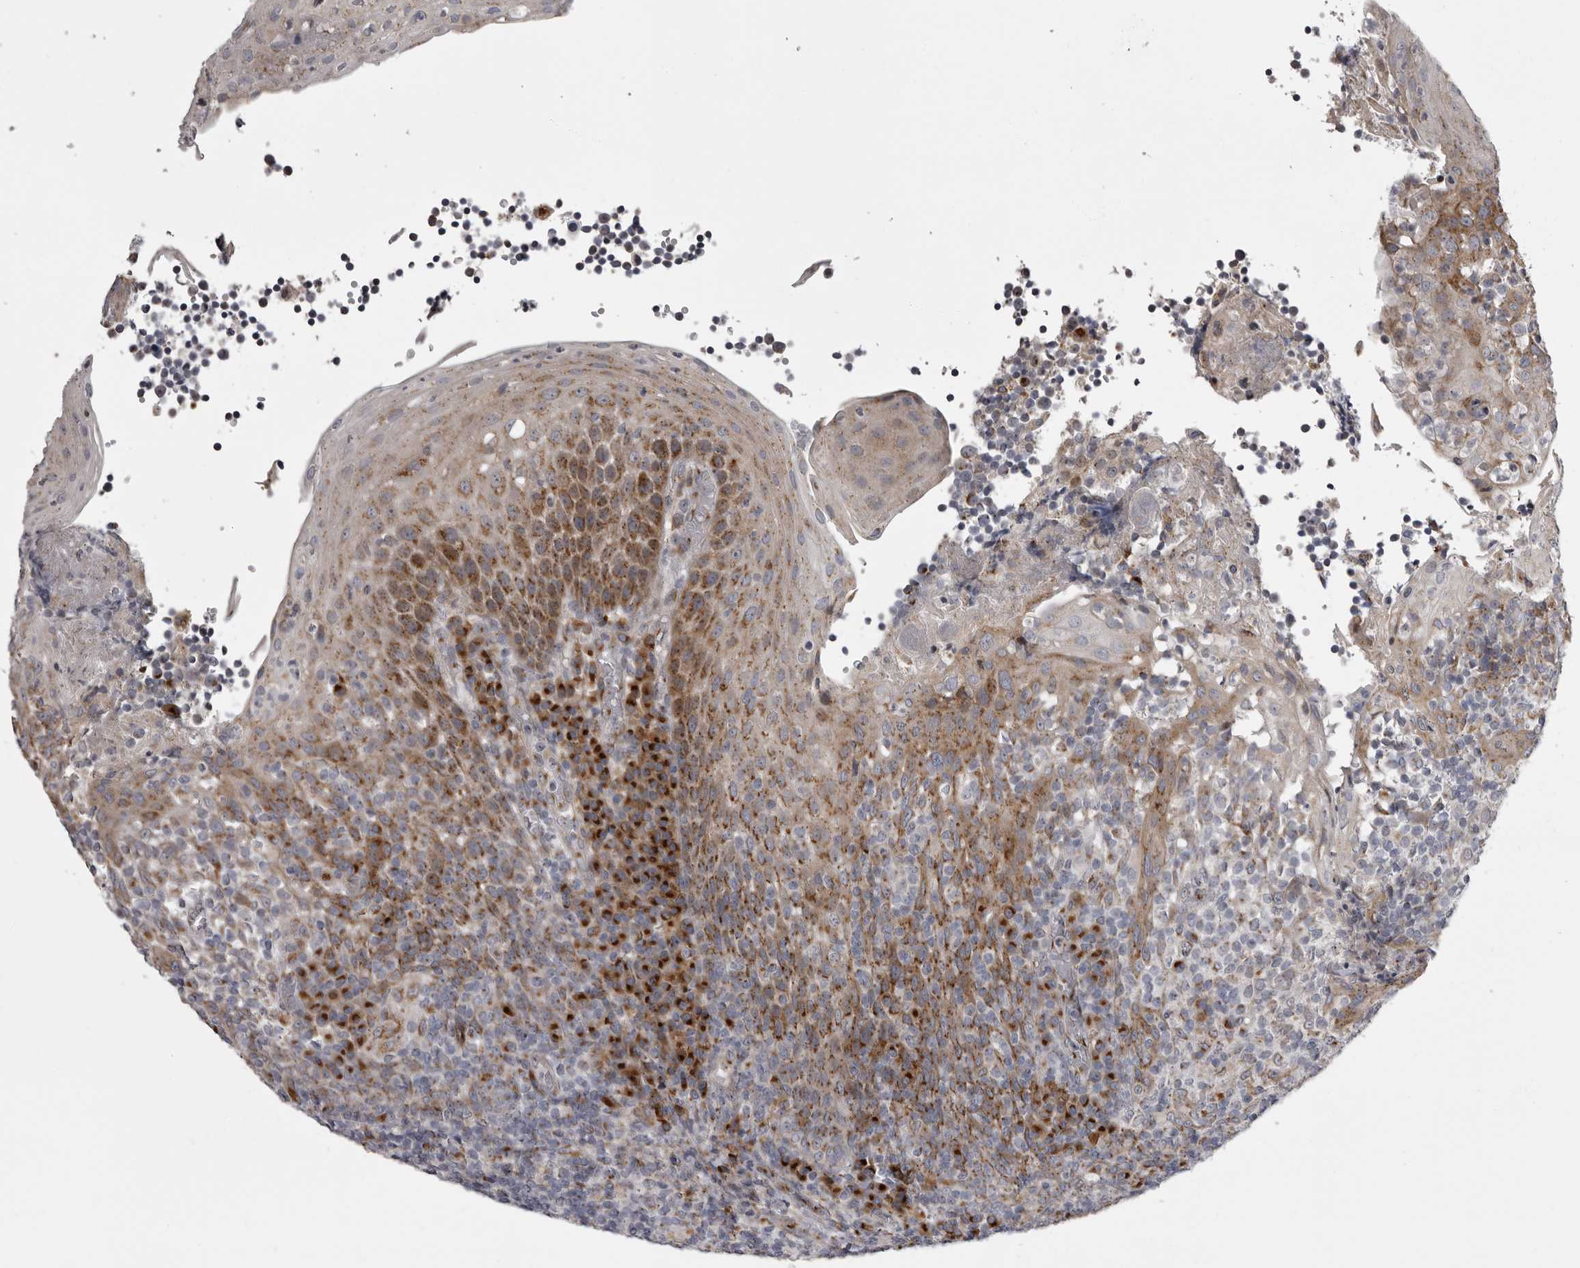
{"staining": {"intensity": "weak", "quantity": "25%-75%", "location": "cytoplasmic/membranous"}, "tissue": "tonsil", "cell_type": "Germinal center cells", "image_type": "normal", "snomed": [{"axis": "morphology", "description": "Normal tissue, NOS"}, {"axis": "topography", "description": "Tonsil"}], "caption": "A micrograph of tonsil stained for a protein reveals weak cytoplasmic/membranous brown staining in germinal center cells. The staining is performed using DAB (3,3'-diaminobenzidine) brown chromogen to label protein expression. The nuclei are counter-stained blue using hematoxylin.", "gene": "WDR47", "patient": {"sex": "female", "age": 19}}